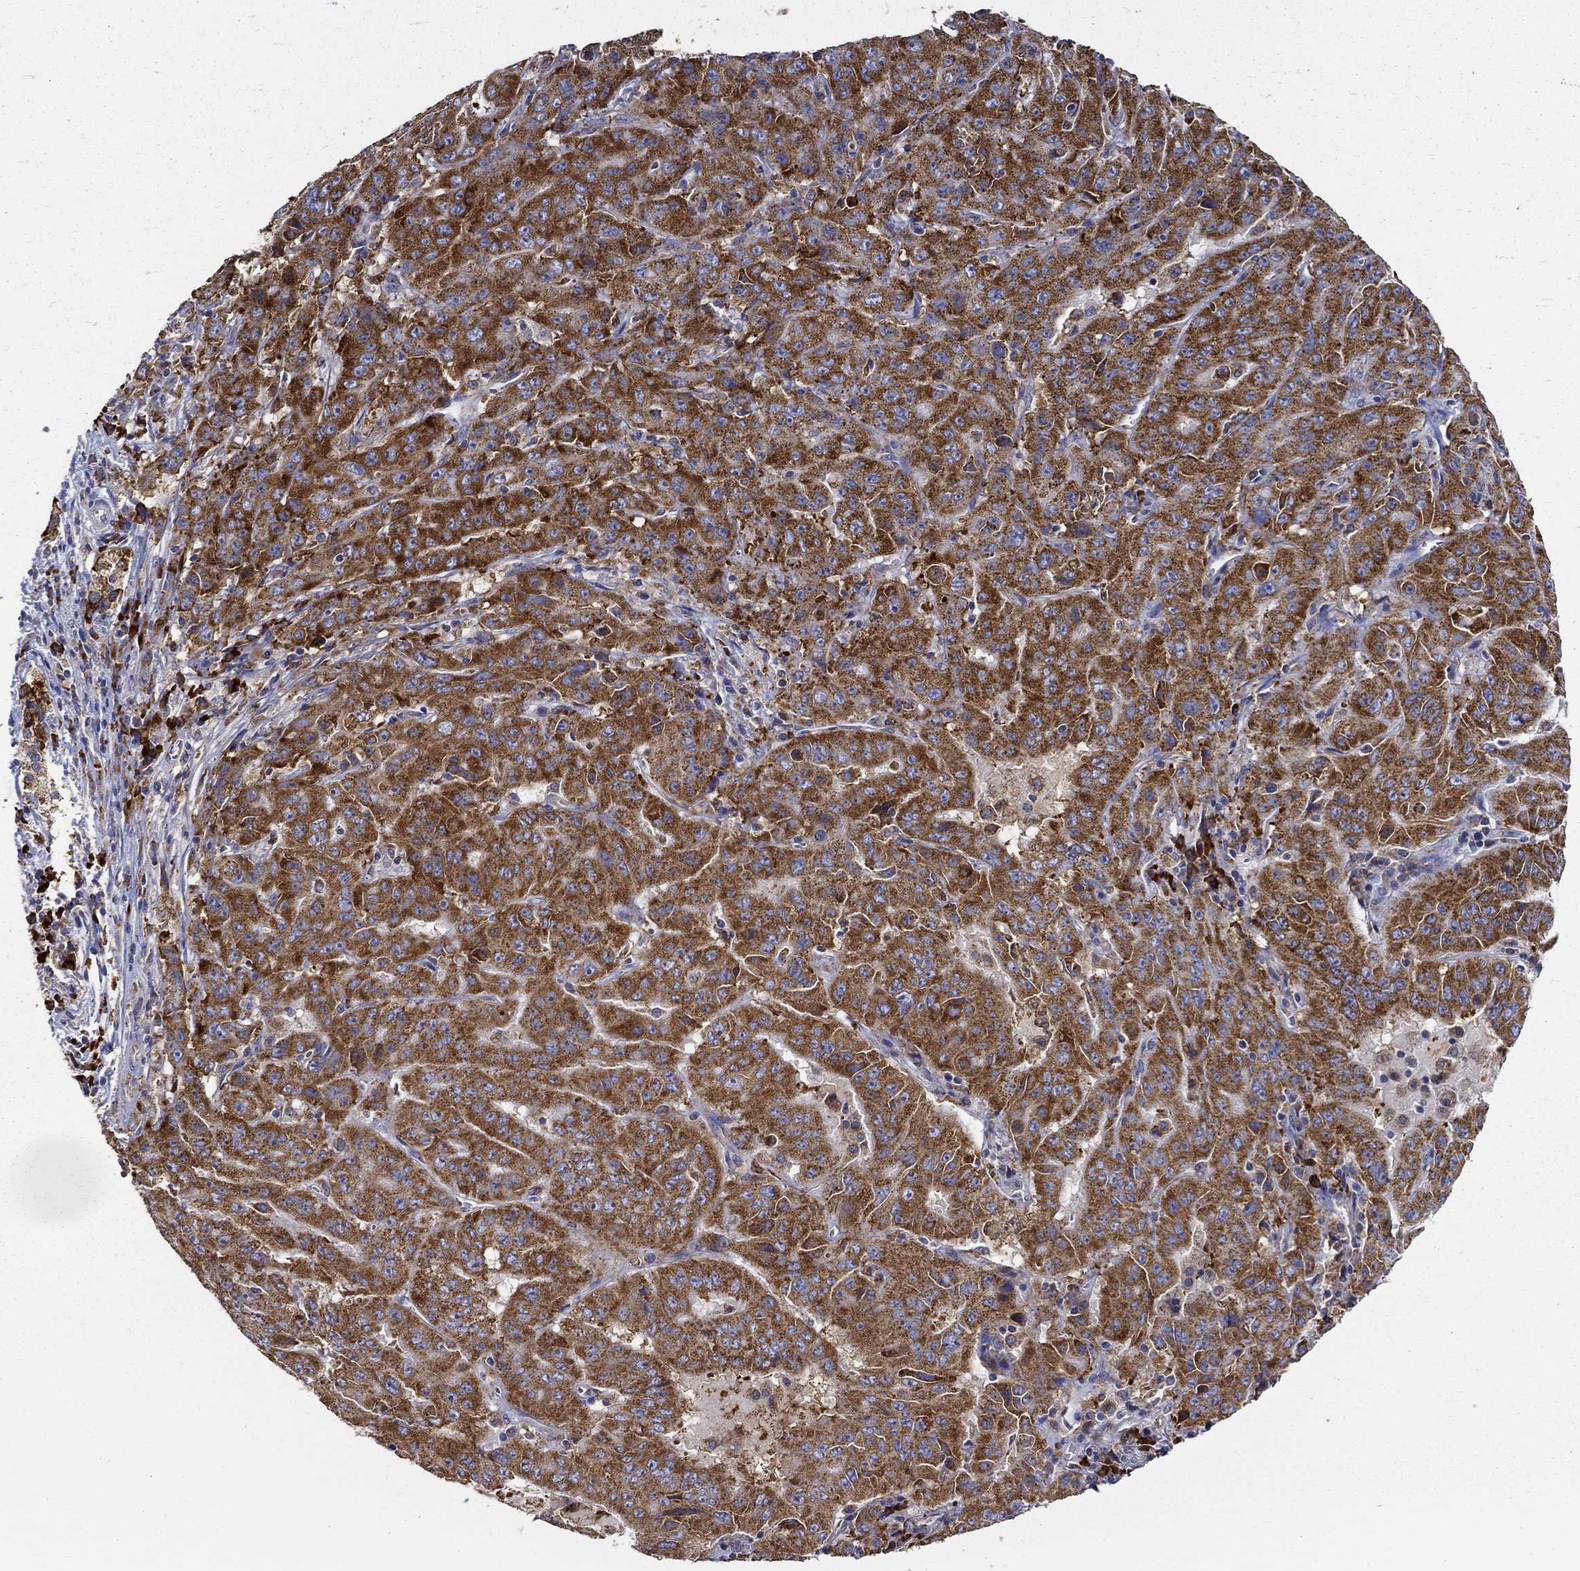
{"staining": {"intensity": "strong", "quantity": ">75%", "location": "cytoplasmic/membranous"}, "tissue": "pancreatic cancer", "cell_type": "Tumor cells", "image_type": "cancer", "snomed": [{"axis": "morphology", "description": "Adenocarcinoma, NOS"}, {"axis": "topography", "description": "Pancreas"}], "caption": "Tumor cells show high levels of strong cytoplasmic/membranous staining in about >75% of cells in adenocarcinoma (pancreatic). (DAB IHC, brown staining for protein, blue staining for nuclei).", "gene": "PRDX4", "patient": {"sex": "male", "age": 63}}